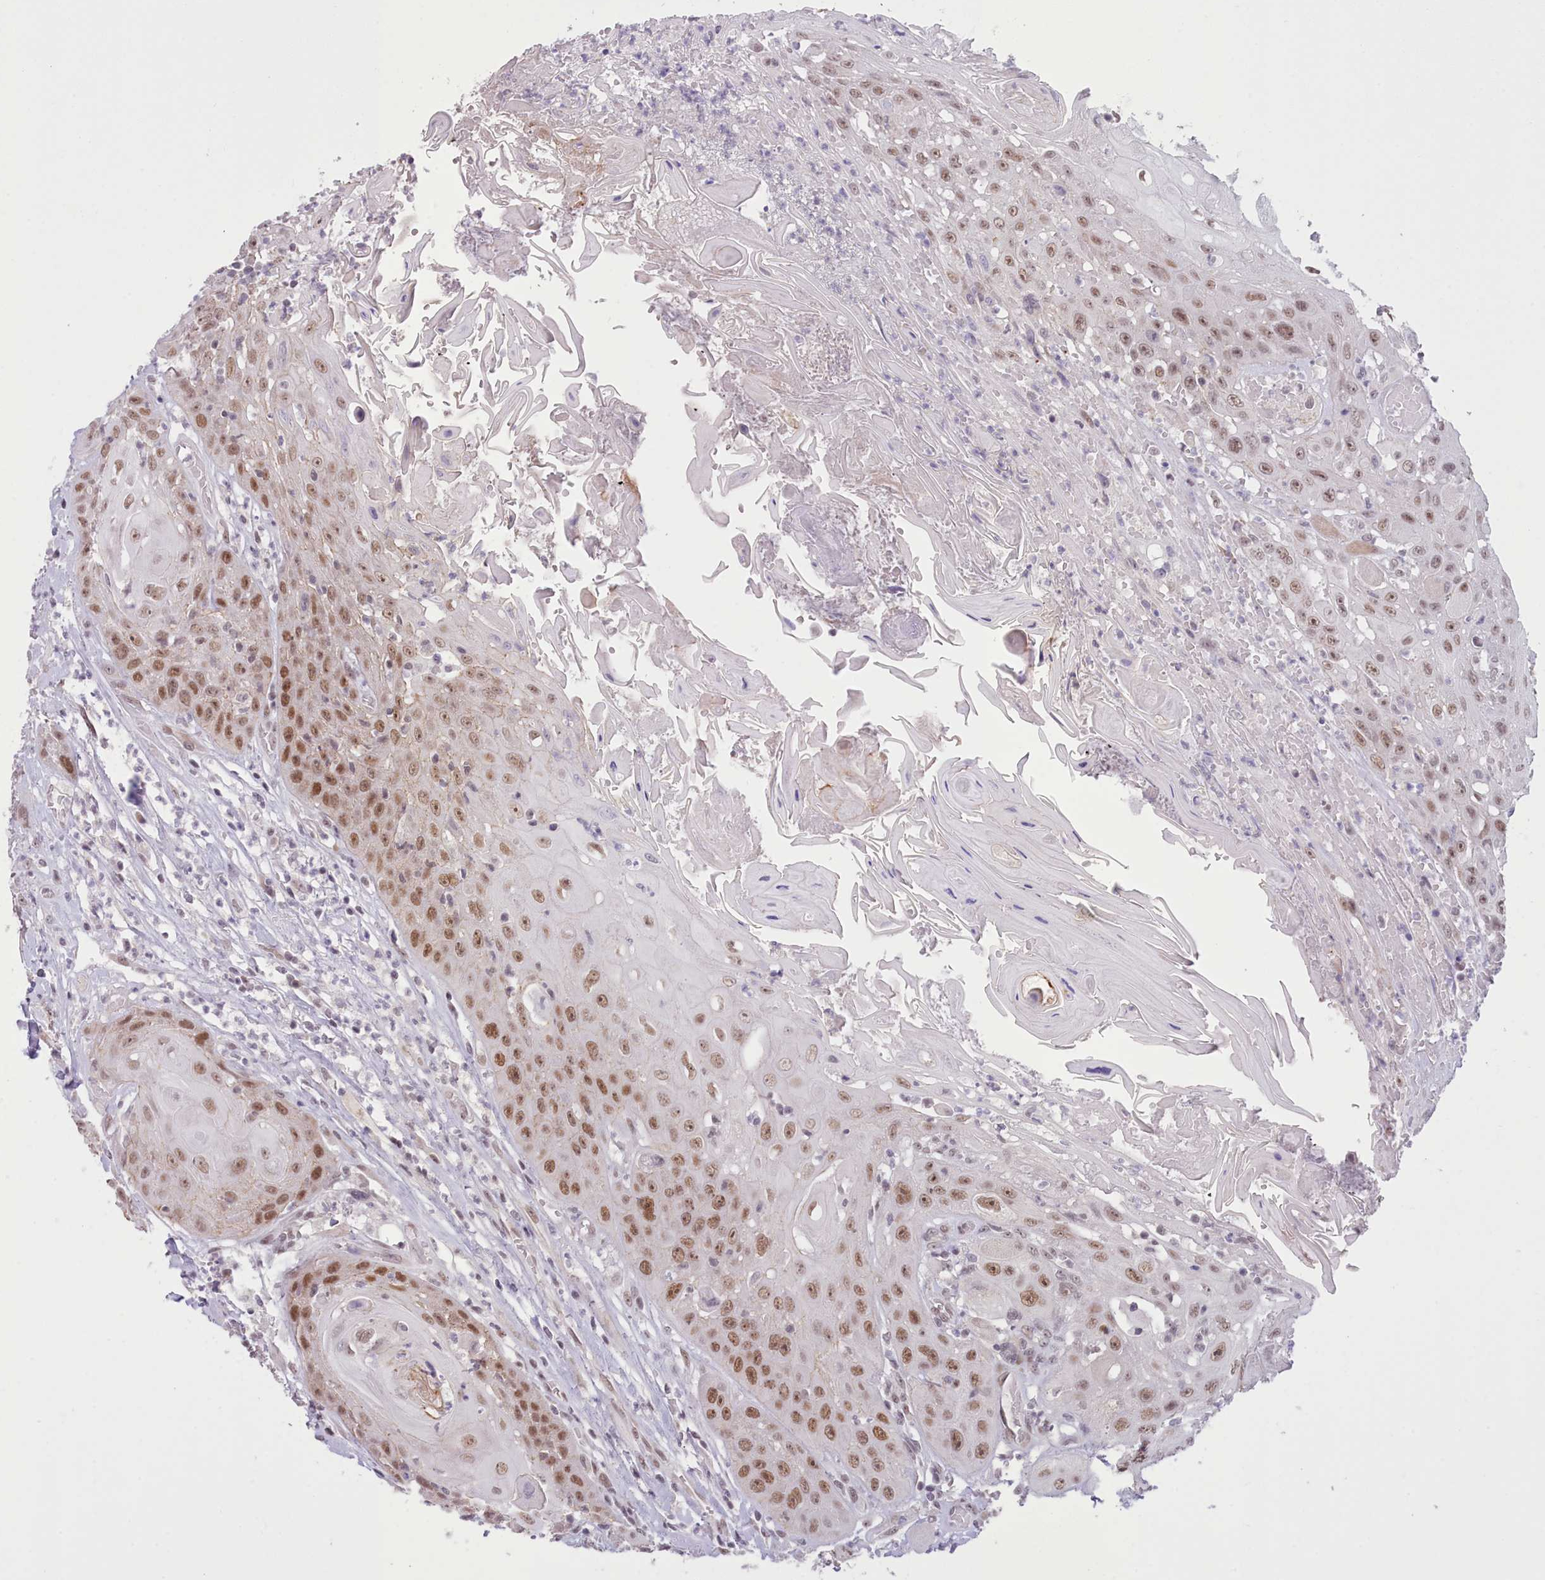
{"staining": {"intensity": "moderate", "quantity": ">75%", "location": "nuclear"}, "tissue": "head and neck cancer", "cell_type": "Tumor cells", "image_type": "cancer", "snomed": [{"axis": "morphology", "description": "Squamous cell carcinoma, NOS"}, {"axis": "topography", "description": "Head-Neck"}], "caption": "Head and neck squamous cell carcinoma stained for a protein (brown) shows moderate nuclear positive expression in about >75% of tumor cells.", "gene": "RFX1", "patient": {"sex": "female", "age": 59}}